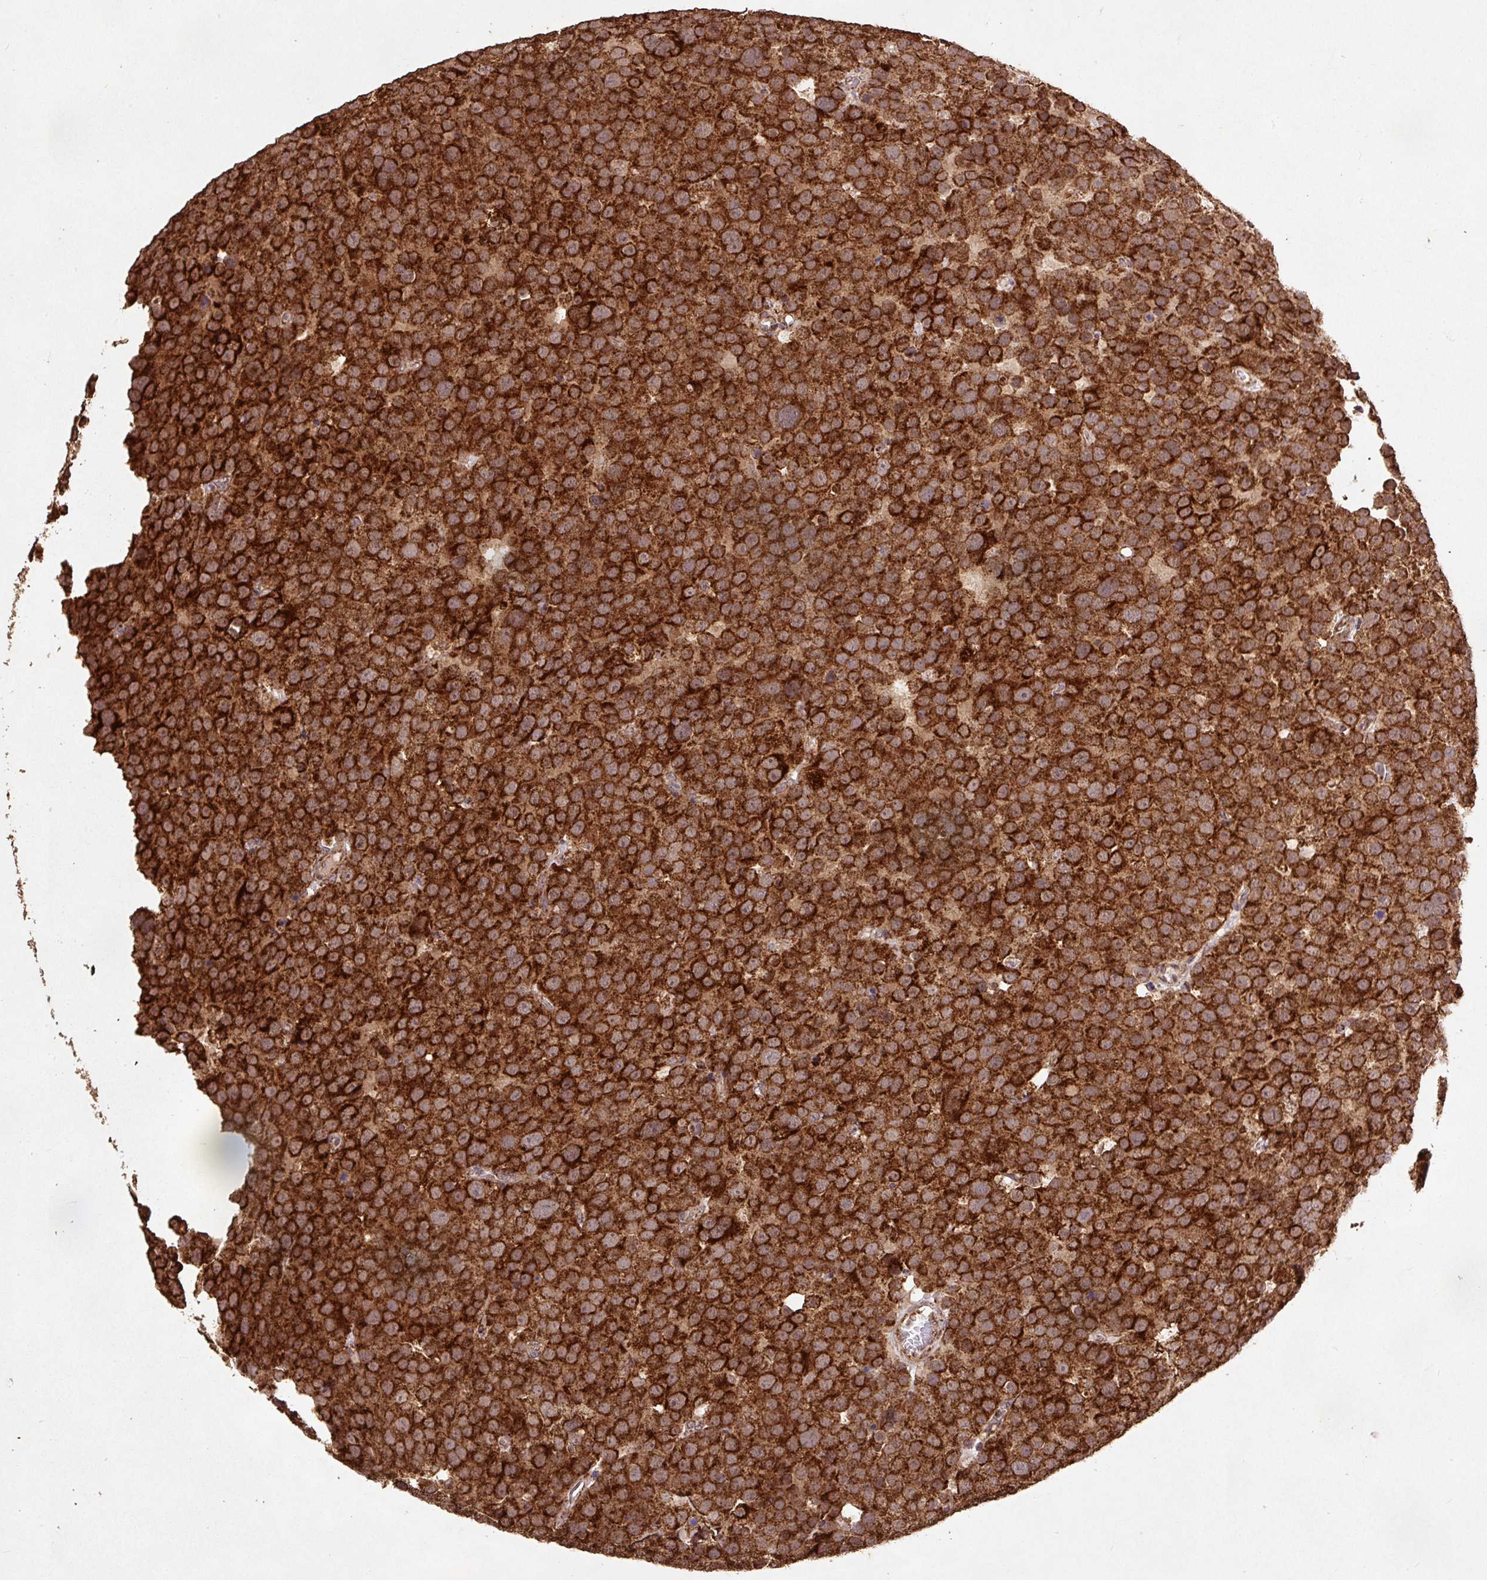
{"staining": {"intensity": "strong", "quantity": ">75%", "location": "cytoplasmic/membranous"}, "tissue": "testis cancer", "cell_type": "Tumor cells", "image_type": "cancer", "snomed": [{"axis": "morphology", "description": "Seminoma, NOS"}, {"axis": "topography", "description": "Testis"}], "caption": "The histopathology image displays immunohistochemical staining of testis seminoma. There is strong cytoplasmic/membranous expression is appreciated in about >75% of tumor cells.", "gene": "ATP5F1A", "patient": {"sex": "male", "age": 71}}